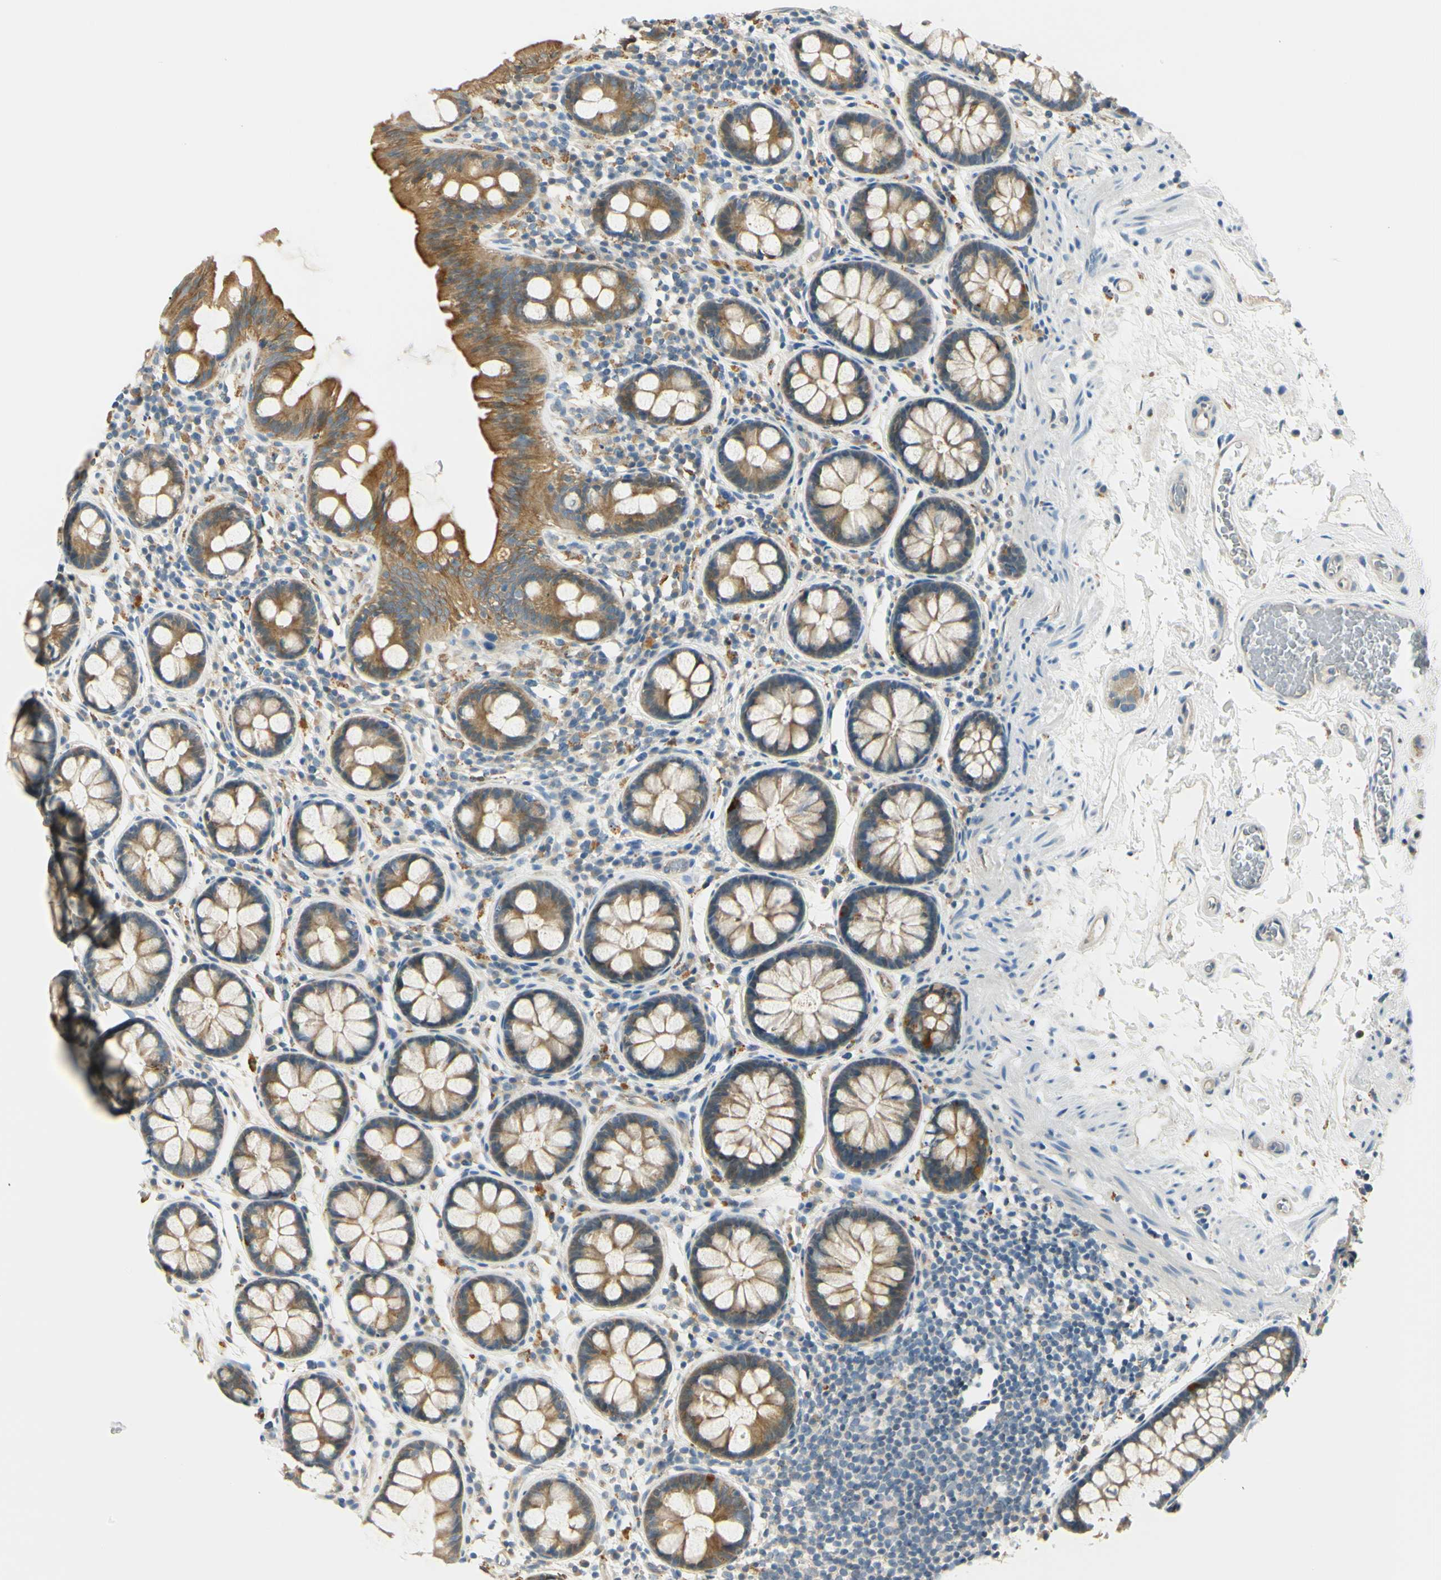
{"staining": {"intensity": "weak", "quantity": ">75%", "location": "cytoplasmic/membranous"}, "tissue": "colon", "cell_type": "Endothelial cells", "image_type": "normal", "snomed": [{"axis": "morphology", "description": "Normal tissue, NOS"}, {"axis": "topography", "description": "Colon"}], "caption": "Endothelial cells exhibit weak cytoplasmic/membranous expression in about >75% of cells in unremarkable colon. (DAB (3,3'-diaminobenzidine) IHC, brown staining for protein, blue staining for nuclei).", "gene": "LAMA3", "patient": {"sex": "female", "age": 80}}